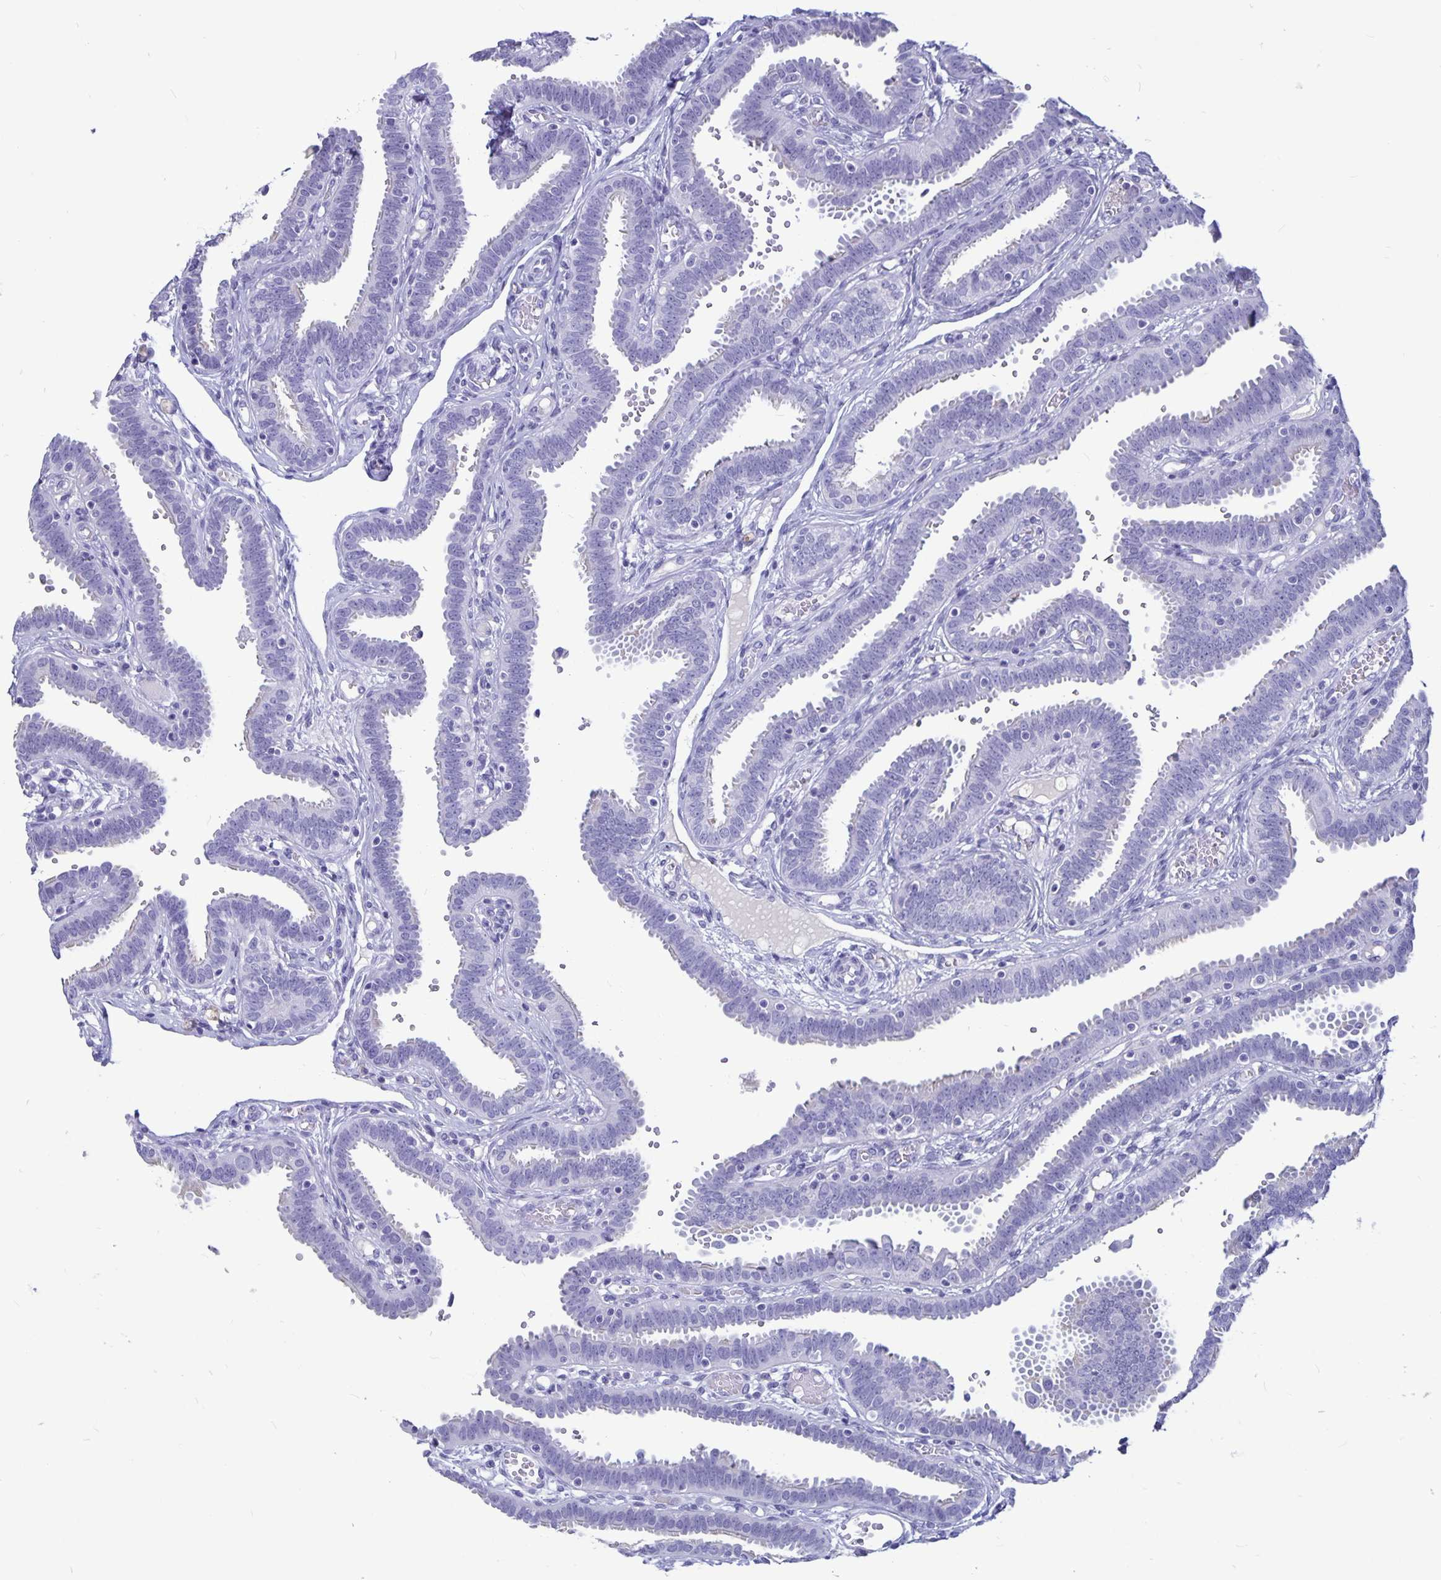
{"staining": {"intensity": "negative", "quantity": "none", "location": "none"}, "tissue": "fallopian tube", "cell_type": "Glandular cells", "image_type": "normal", "snomed": [{"axis": "morphology", "description": "Normal tissue, NOS"}, {"axis": "topography", "description": "Fallopian tube"}], "caption": "Immunohistochemical staining of normal fallopian tube displays no significant positivity in glandular cells. (Stains: DAB IHC with hematoxylin counter stain, Microscopy: brightfield microscopy at high magnification).", "gene": "BPIFA3", "patient": {"sex": "female", "age": 37}}